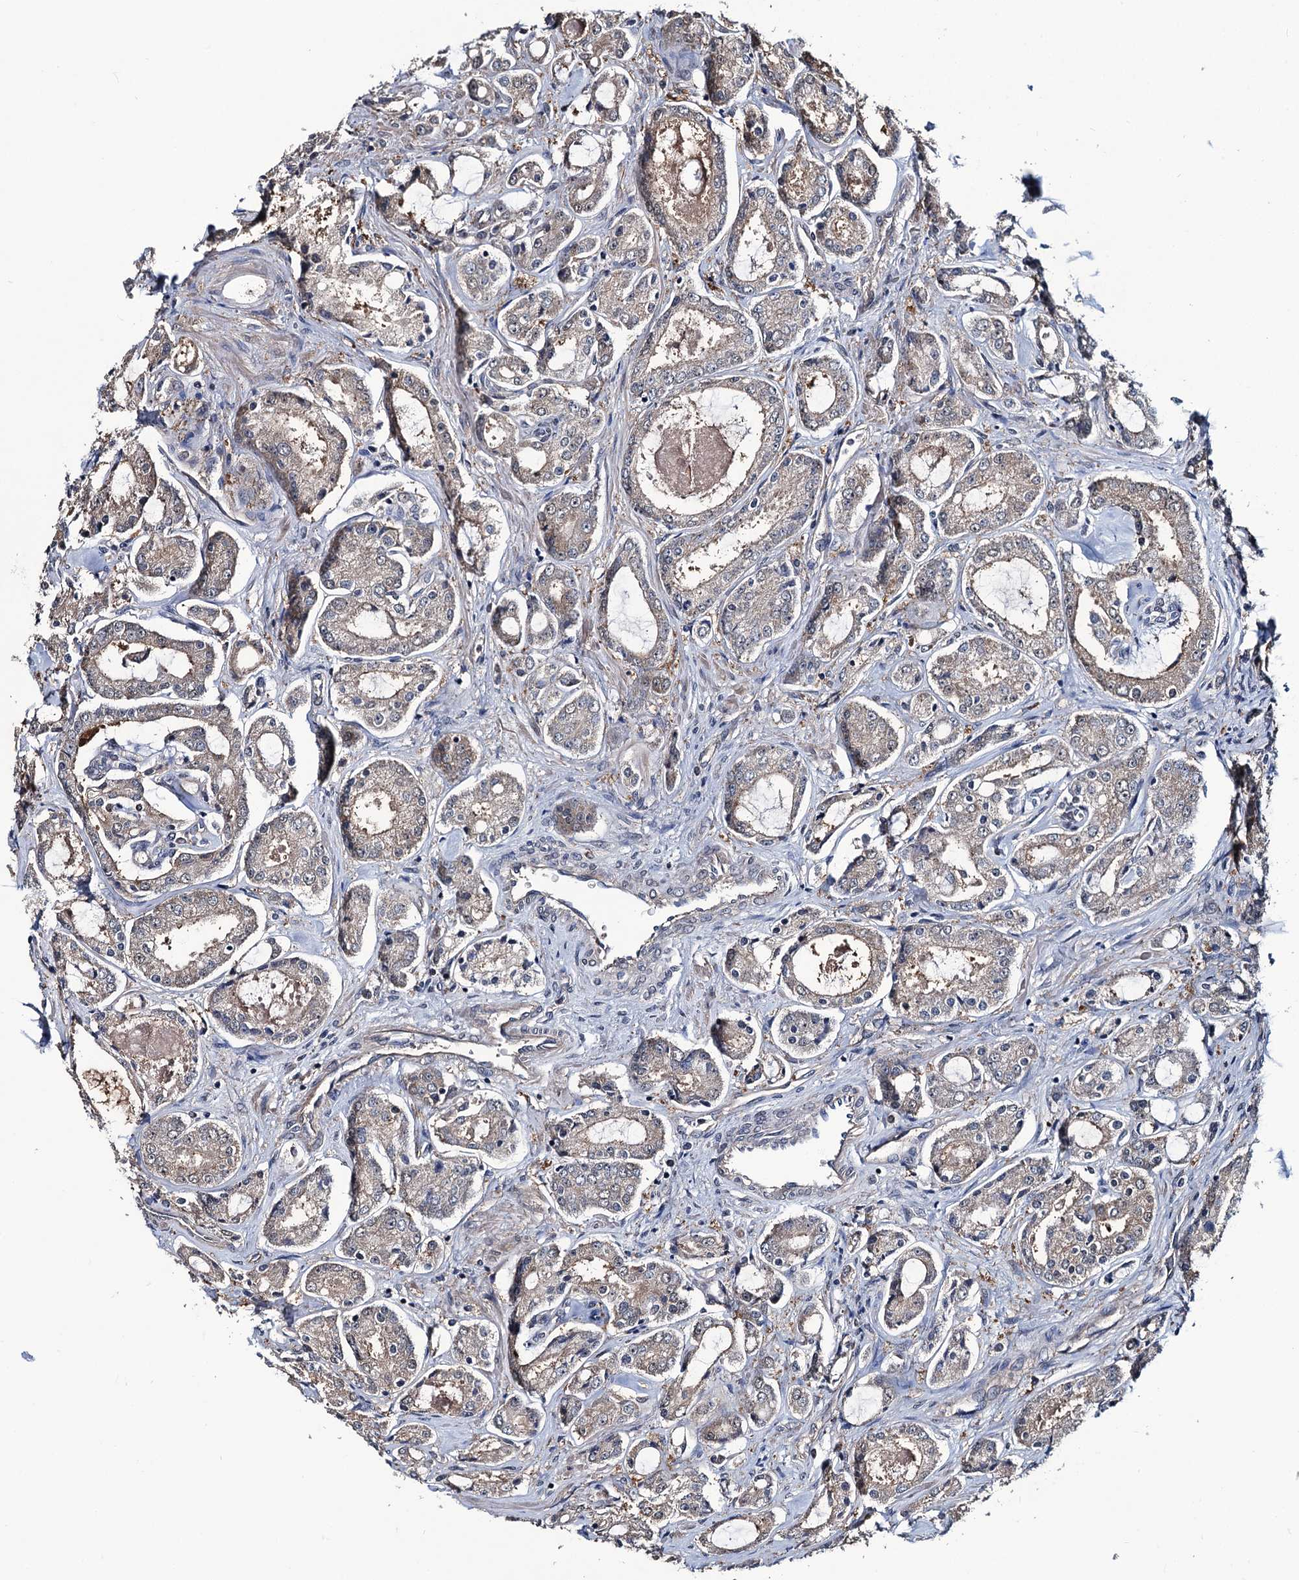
{"staining": {"intensity": "weak", "quantity": "<25%", "location": "cytoplasmic/membranous"}, "tissue": "prostate cancer", "cell_type": "Tumor cells", "image_type": "cancer", "snomed": [{"axis": "morphology", "description": "Adenocarcinoma, Low grade"}, {"axis": "topography", "description": "Prostate"}], "caption": "High power microscopy photomicrograph of an IHC image of low-grade adenocarcinoma (prostate), revealing no significant staining in tumor cells. (DAB (3,3'-diaminobenzidine) immunohistochemistry with hematoxylin counter stain).", "gene": "RTKN2", "patient": {"sex": "male", "age": 68}}